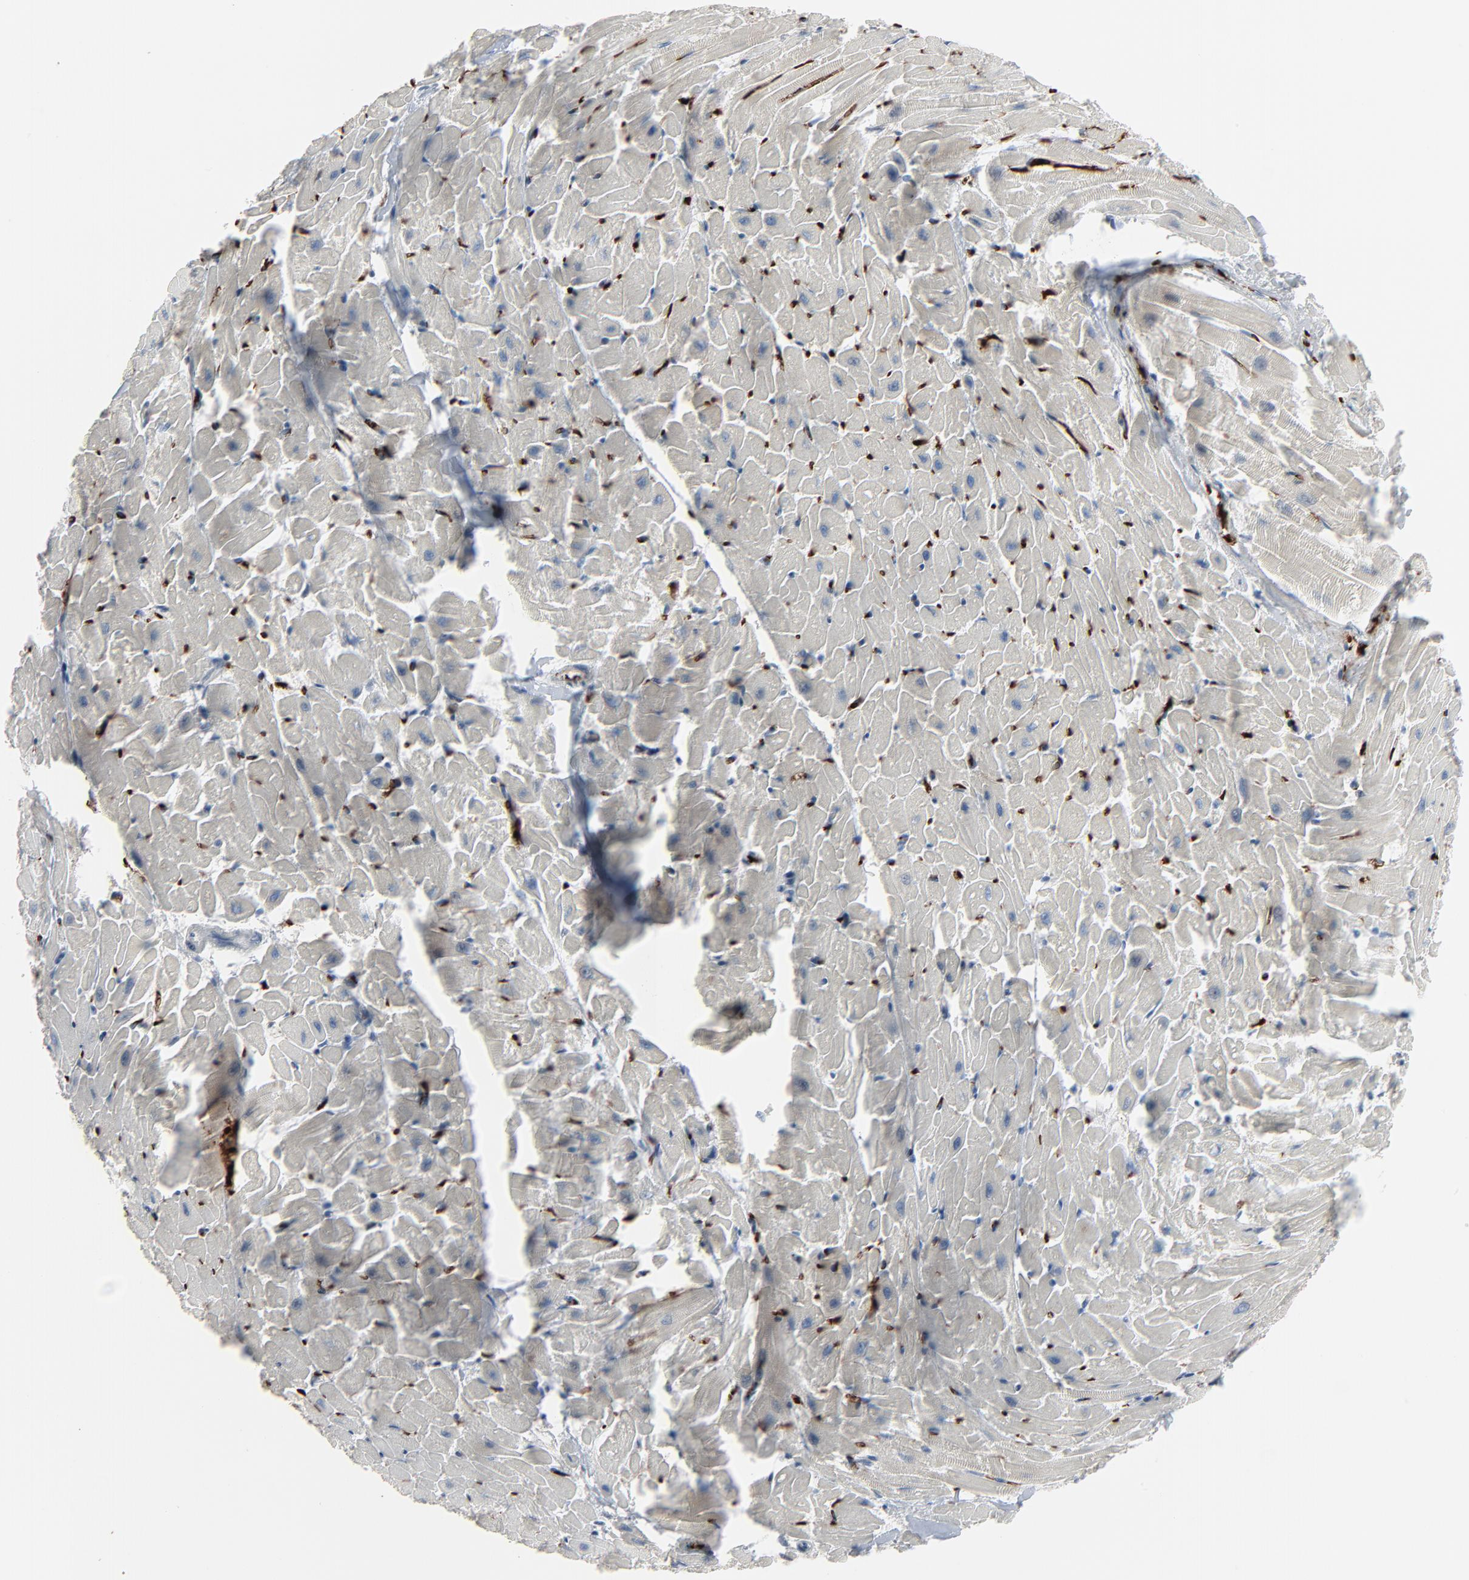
{"staining": {"intensity": "negative", "quantity": "none", "location": "none"}, "tissue": "heart muscle", "cell_type": "Cardiomyocytes", "image_type": "normal", "snomed": [{"axis": "morphology", "description": "Normal tissue, NOS"}, {"axis": "topography", "description": "Heart"}], "caption": "Immunohistochemistry image of normal heart muscle: human heart muscle stained with DAB (3,3'-diaminobenzidine) displays no significant protein staining in cardiomyocytes.", "gene": "SAGE1", "patient": {"sex": "female", "age": 19}}